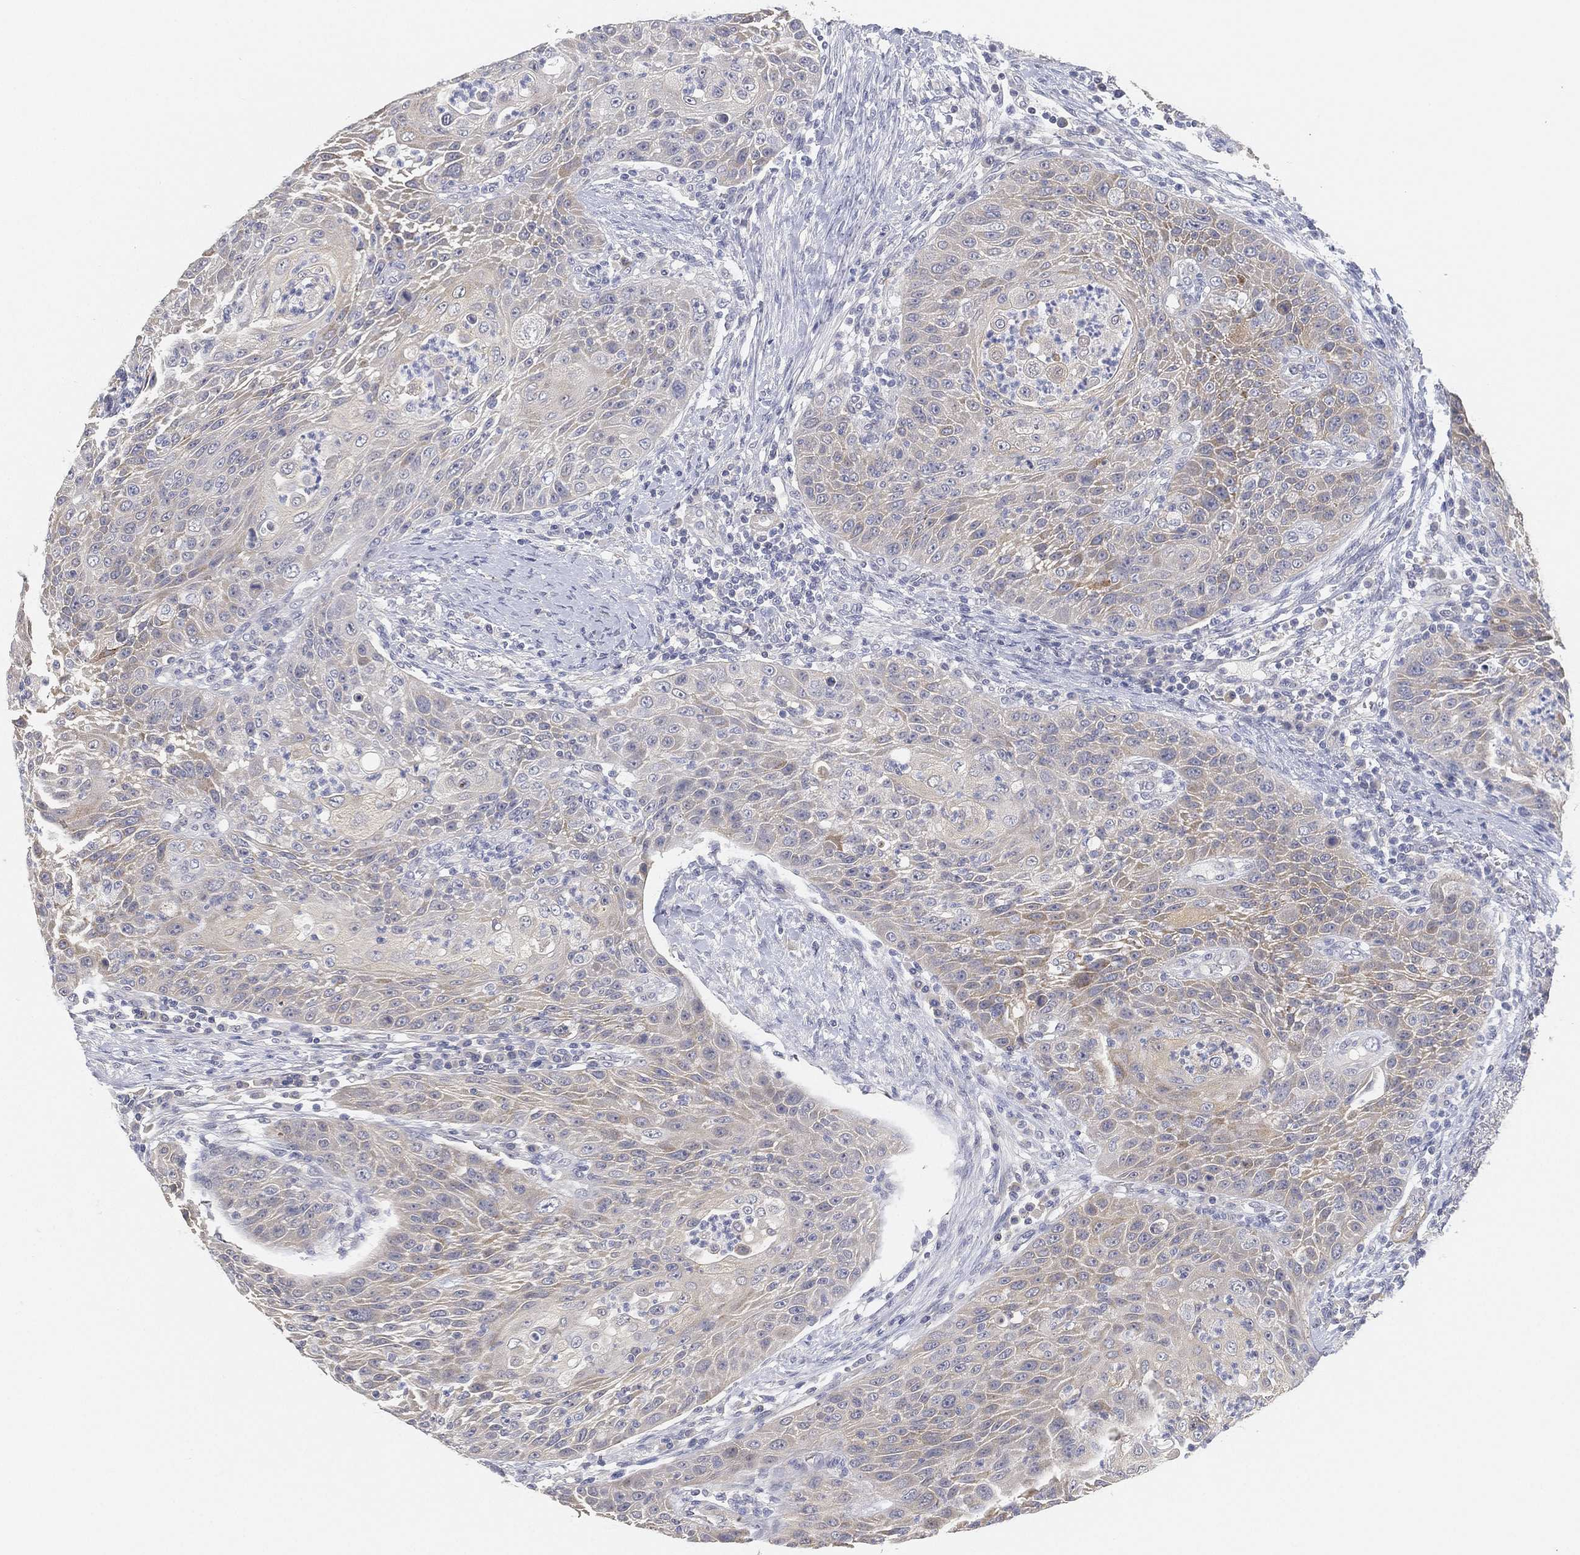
{"staining": {"intensity": "moderate", "quantity": "<25%", "location": "cytoplasmic/membranous"}, "tissue": "head and neck cancer", "cell_type": "Tumor cells", "image_type": "cancer", "snomed": [{"axis": "morphology", "description": "Squamous cell carcinoma, NOS"}, {"axis": "topography", "description": "Head-Neck"}], "caption": "The photomicrograph reveals staining of head and neck squamous cell carcinoma, revealing moderate cytoplasmic/membranous protein expression (brown color) within tumor cells.", "gene": "GPR61", "patient": {"sex": "male", "age": 69}}